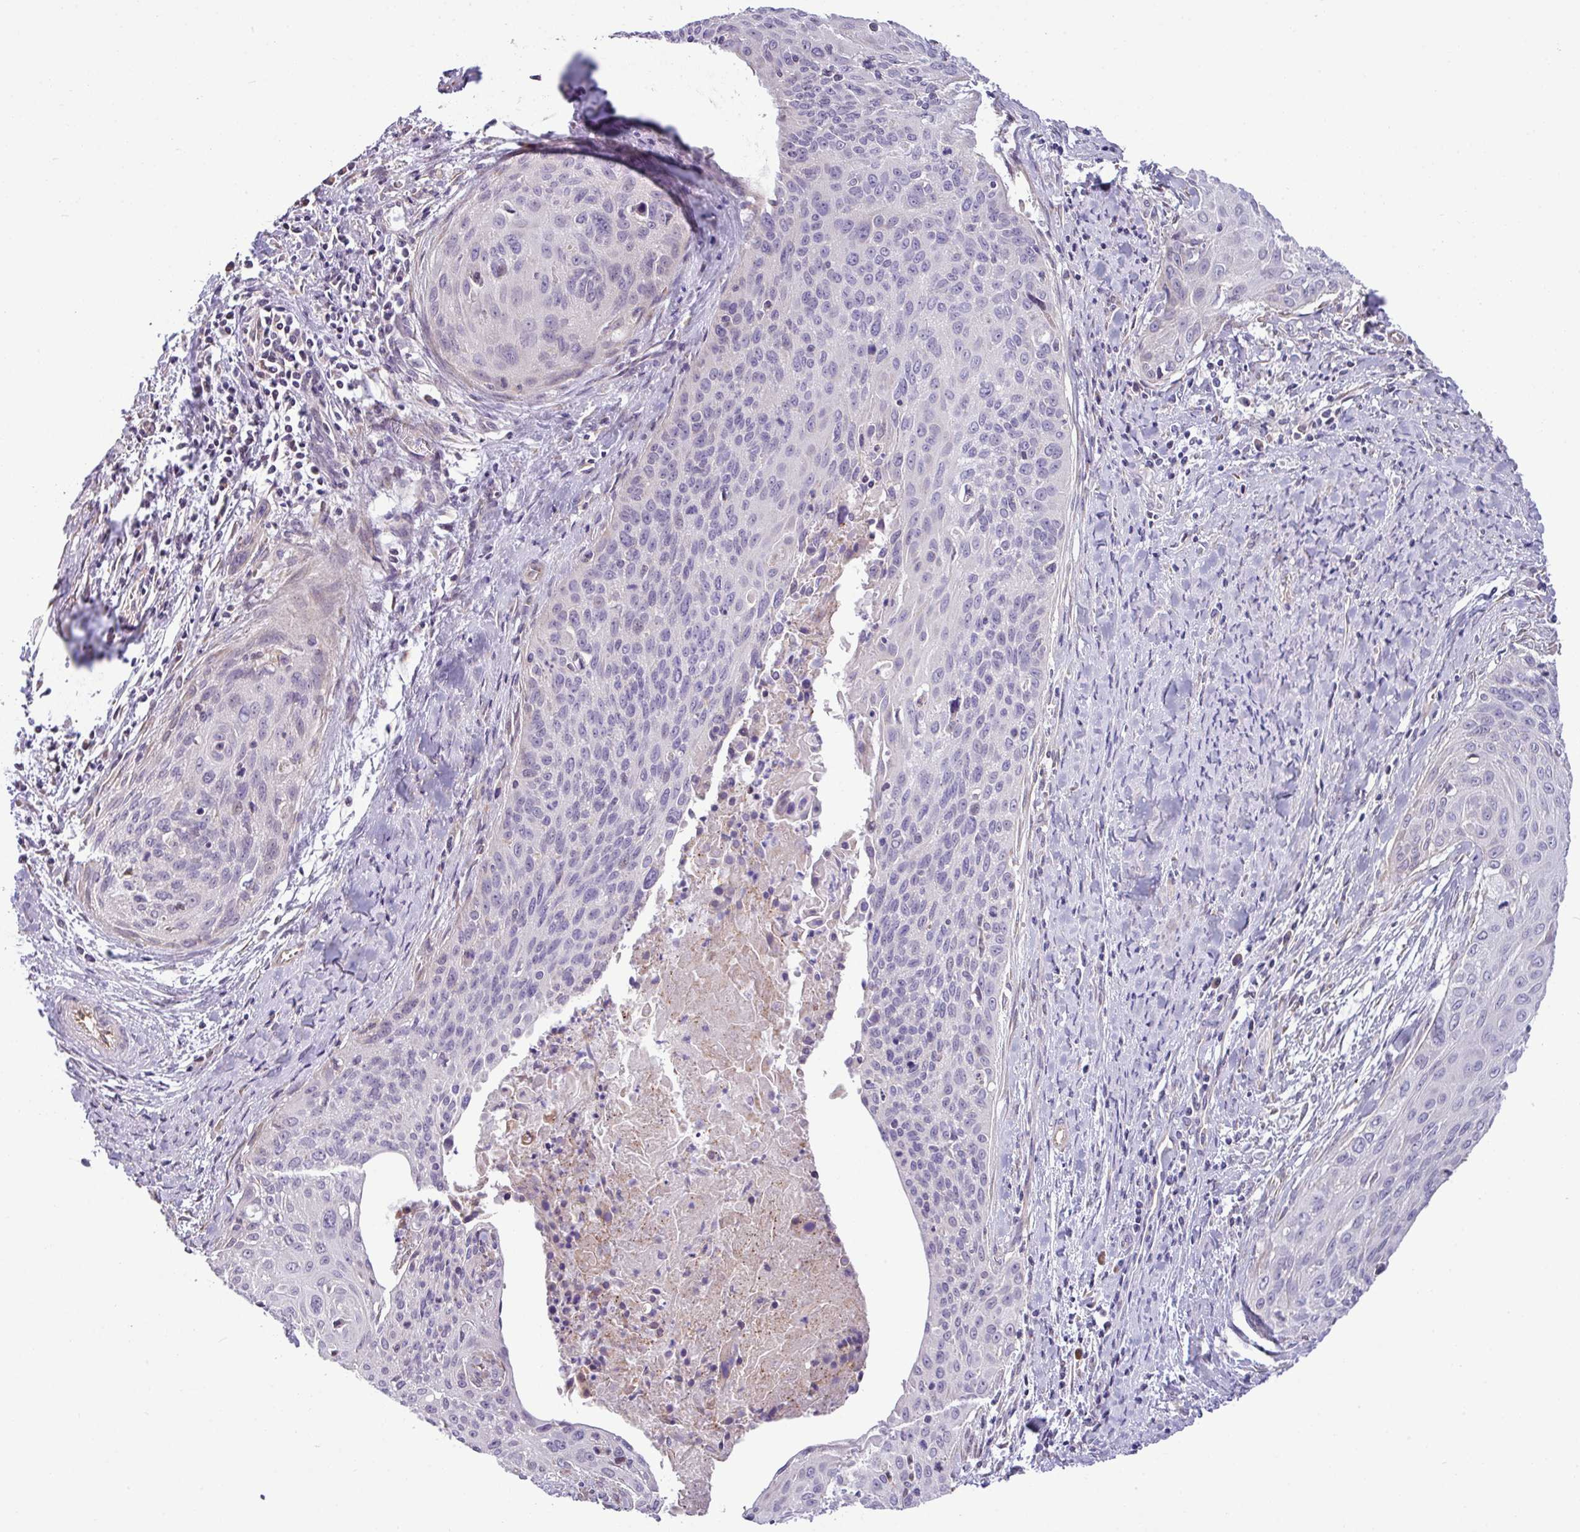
{"staining": {"intensity": "negative", "quantity": "none", "location": "none"}, "tissue": "cervical cancer", "cell_type": "Tumor cells", "image_type": "cancer", "snomed": [{"axis": "morphology", "description": "Squamous cell carcinoma, NOS"}, {"axis": "topography", "description": "Cervix"}], "caption": "The micrograph exhibits no significant expression in tumor cells of cervical cancer.", "gene": "IRGC", "patient": {"sex": "female", "age": 55}}